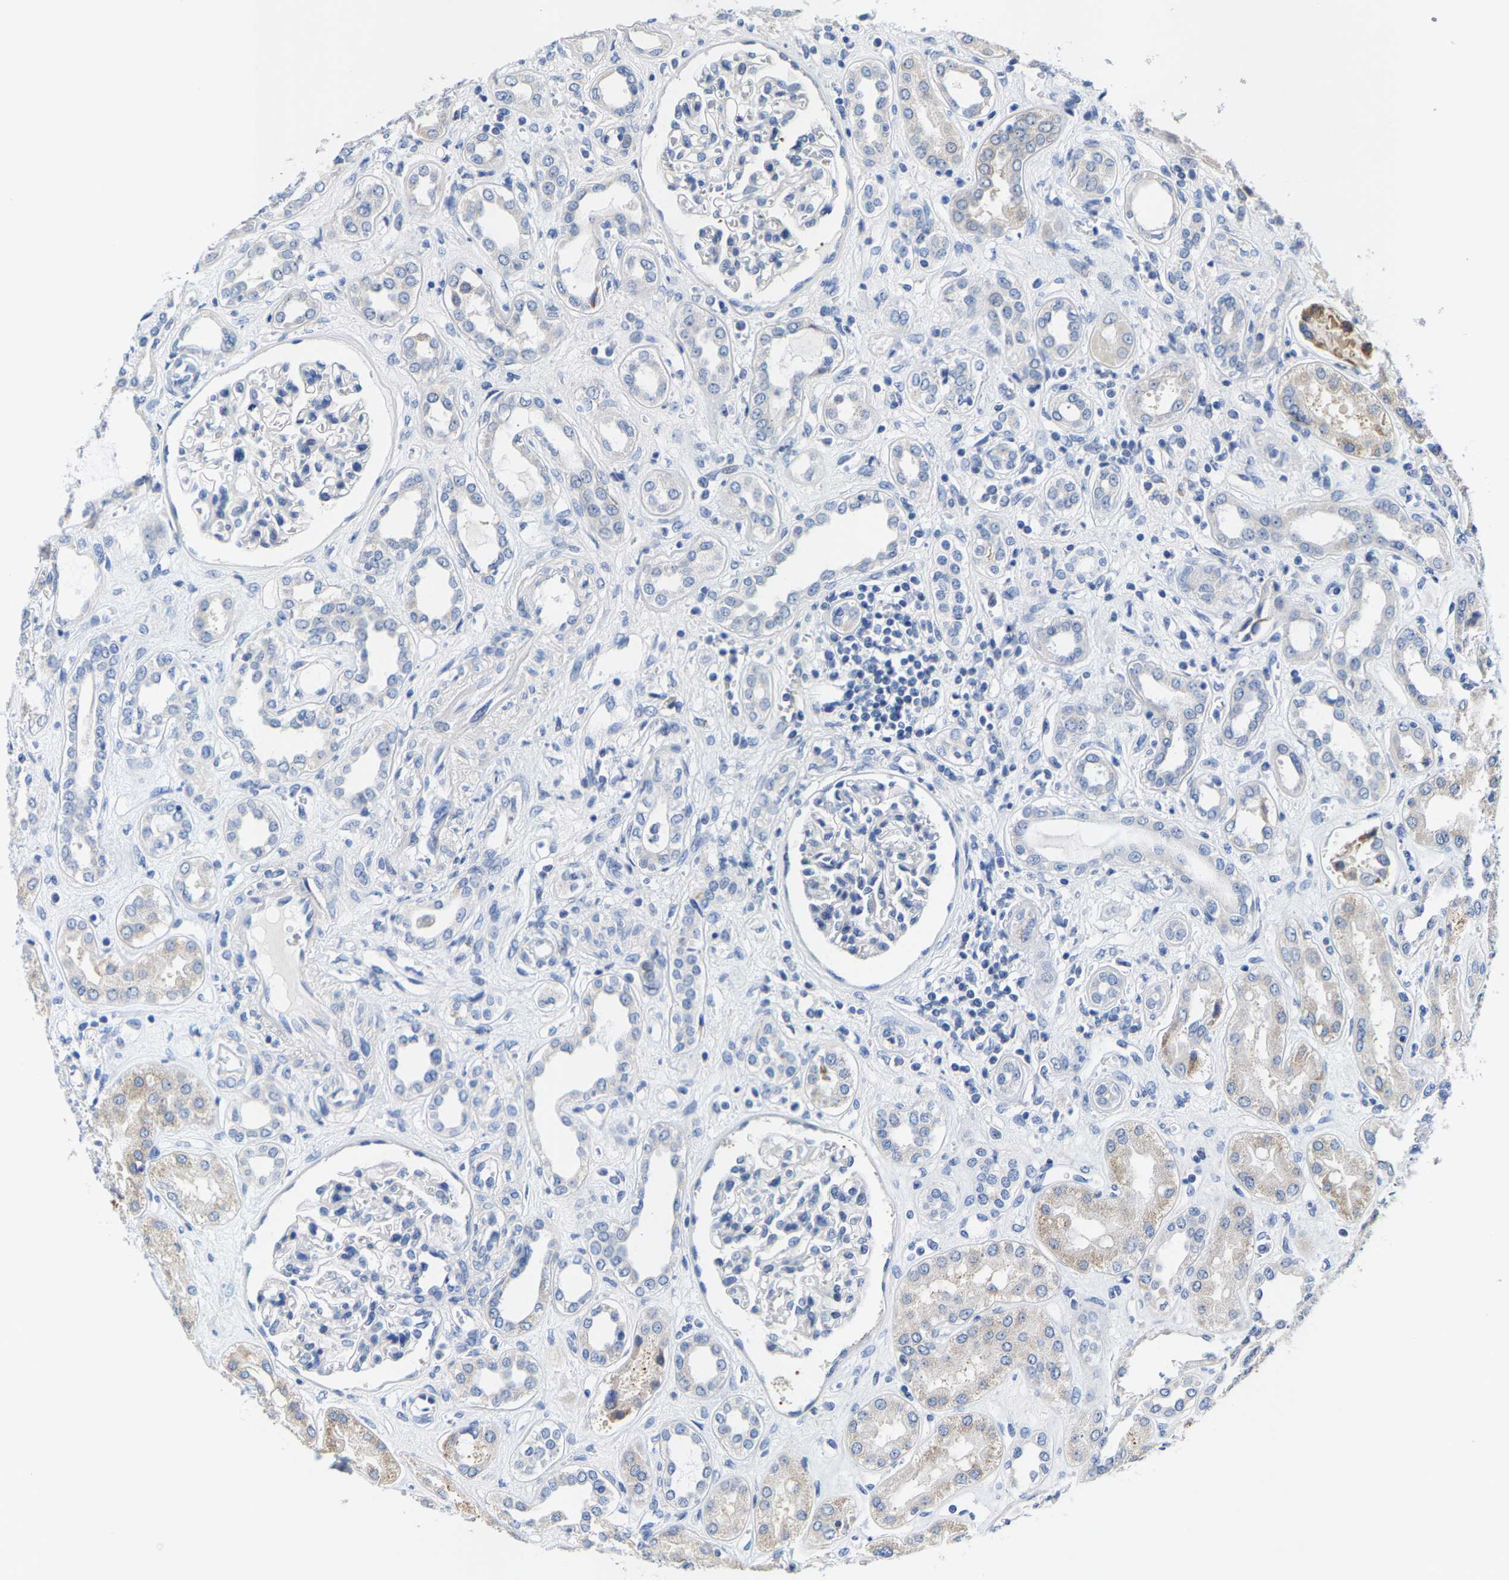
{"staining": {"intensity": "negative", "quantity": "none", "location": "none"}, "tissue": "kidney", "cell_type": "Cells in glomeruli", "image_type": "normal", "snomed": [{"axis": "morphology", "description": "Normal tissue, NOS"}, {"axis": "topography", "description": "Kidney"}], "caption": "Cells in glomeruli are negative for brown protein staining in benign kidney. (Stains: DAB (3,3'-diaminobenzidine) immunohistochemistry (IHC) with hematoxylin counter stain, Microscopy: brightfield microscopy at high magnification).", "gene": "KLHL1", "patient": {"sex": "male", "age": 59}}